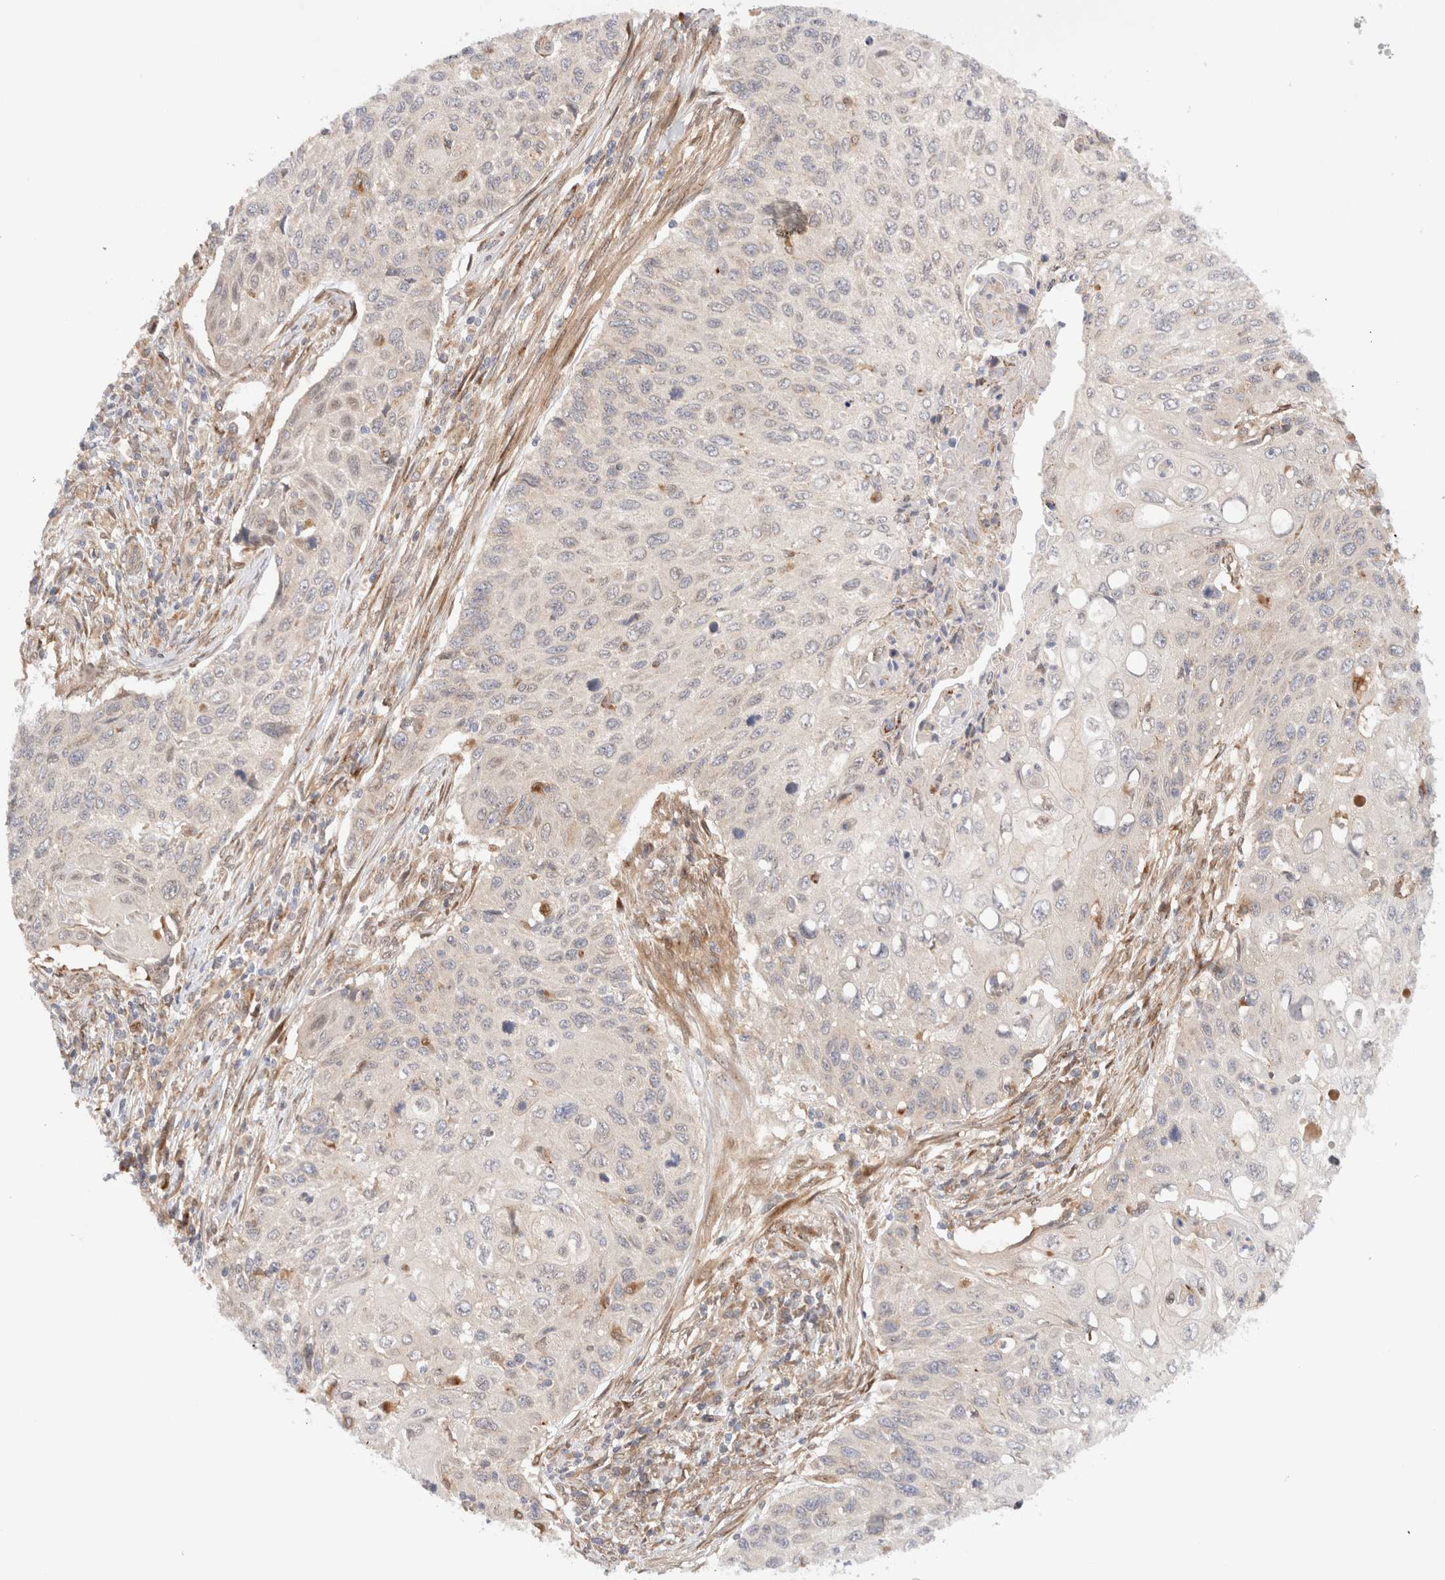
{"staining": {"intensity": "weak", "quantity": "<25%", "location": "cytoplasmic/membranous"}, "tissue": "cervical cancer", "cell_type": "Tumor cells", "image_type": "cancer", "snomed": [{"axis": "morphology", "description": "Squamous cell carcinoma, NOS"}, {"axis": "topography", "description": "Cervix"}], "caption": "Tumor cells show no significant protein staining in cervical squamous cell carcinoma.", "gene": "GCN1", "patient": {"sex": "female", "age": 70}}